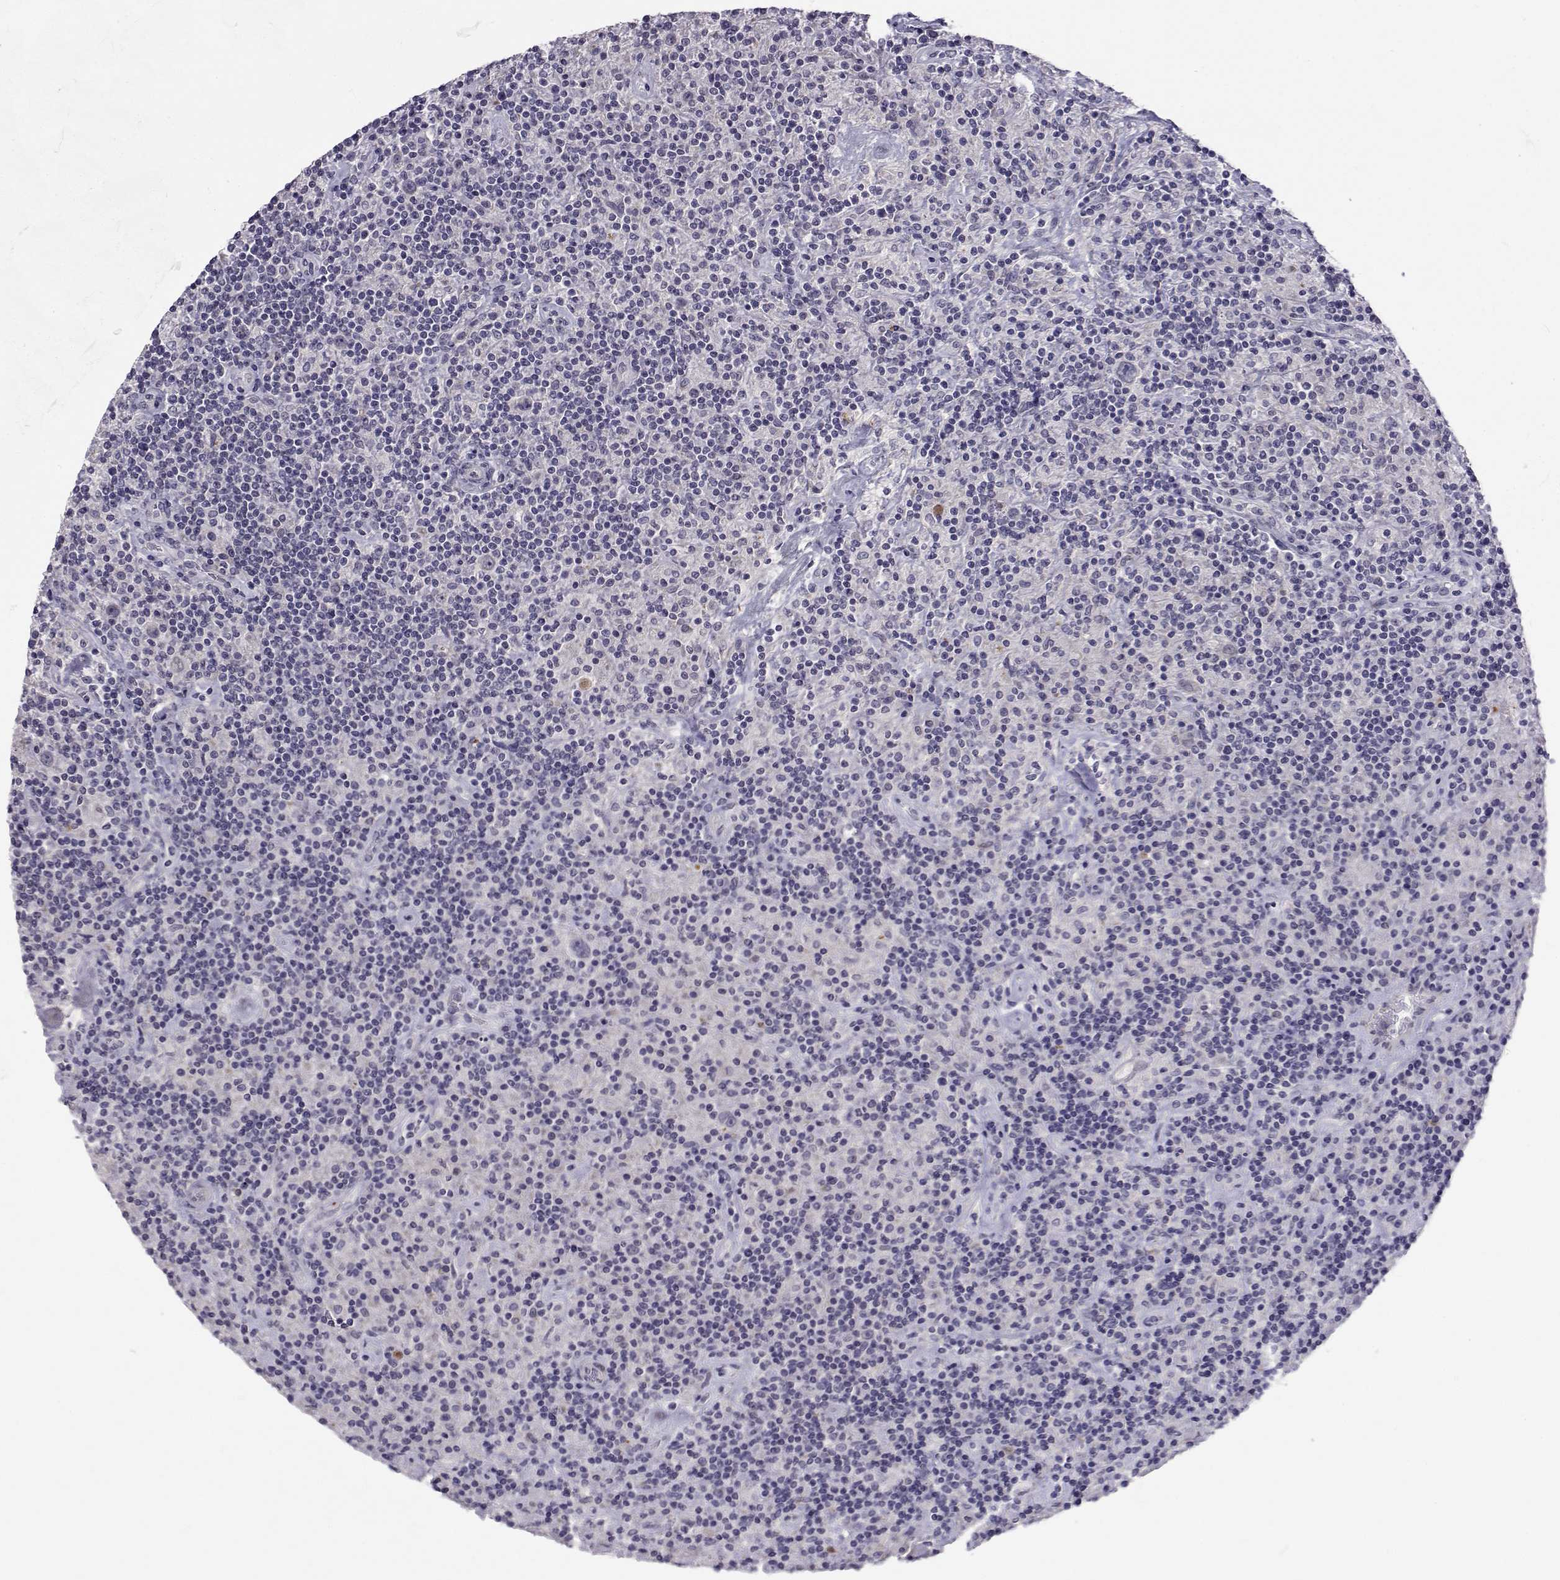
{"staining": {"intensity": "negative", "quantity": "none", "location": "none"}, "tissue": "lymphoma", "cell_type": "Tumor cells", "image_type": "cancer", "snomed": [{"axis": "morphology", "description": "Hodgkin's disease, NOS"}, {"axis": "topography", "description": "Lymph node"}], "caption": "The micrograph exhibits no staining of tumor cells in Hodgkin's disease.", "gene": "SLC6A3", "patient": {"sex": "male", "age": 70}}